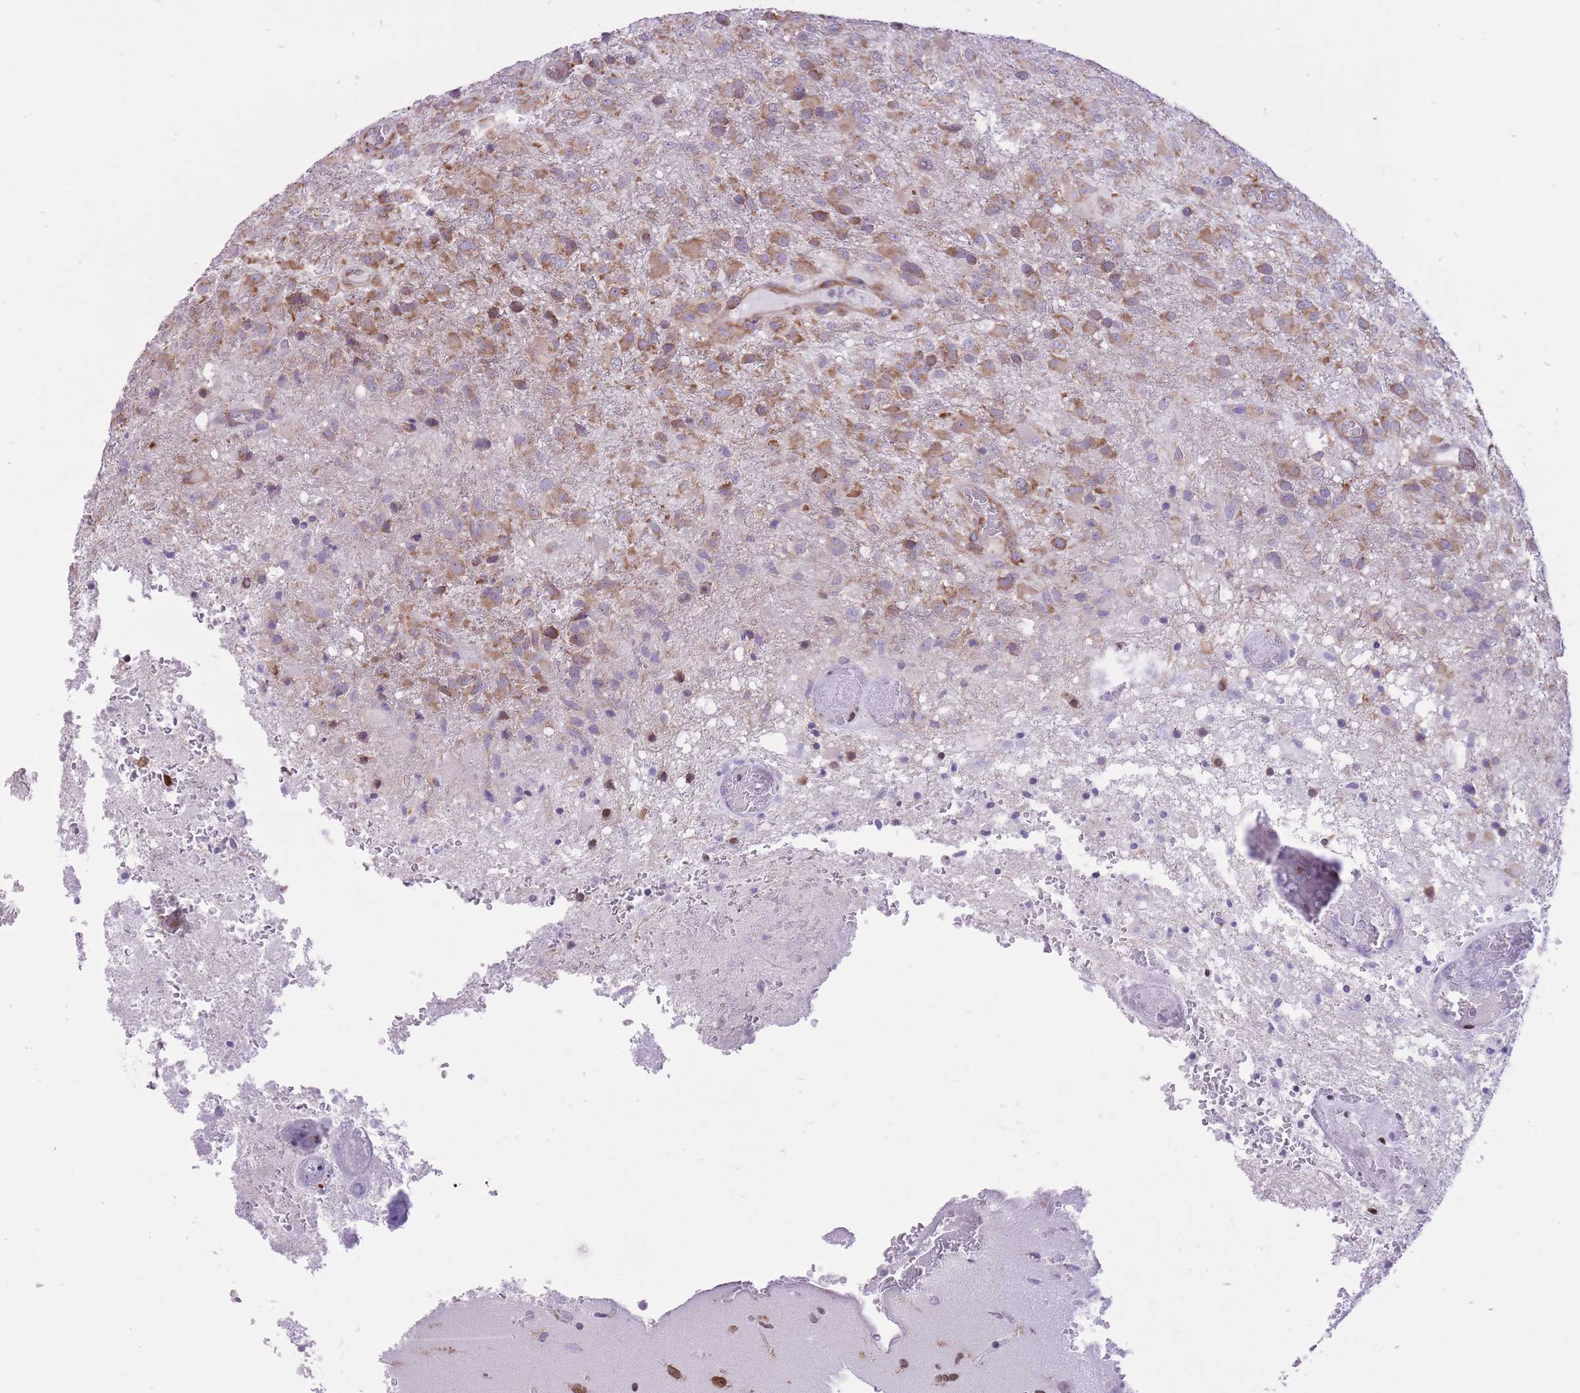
{"staining": {"intensity": "moderate", "quantity": ">75%", "location": "cytoplasmic/membranous"}, "tissue": "glioma", "cell_type": "Tumor cells", "image_type": "cancer", "snomed": [{"axis": "morphology", "description": "Glioma, malignant, High grade"}, {"axis": "topography", "description": "Brain"}], "caption": "A medium amount of moderate cytoplasmic/membranous positivity is seen in approximately >75% of tumor cells in high-grade glioma (malignant) tissue.", "gene": "ZNF501", "patient": {"sex": "female", "age": 74}}